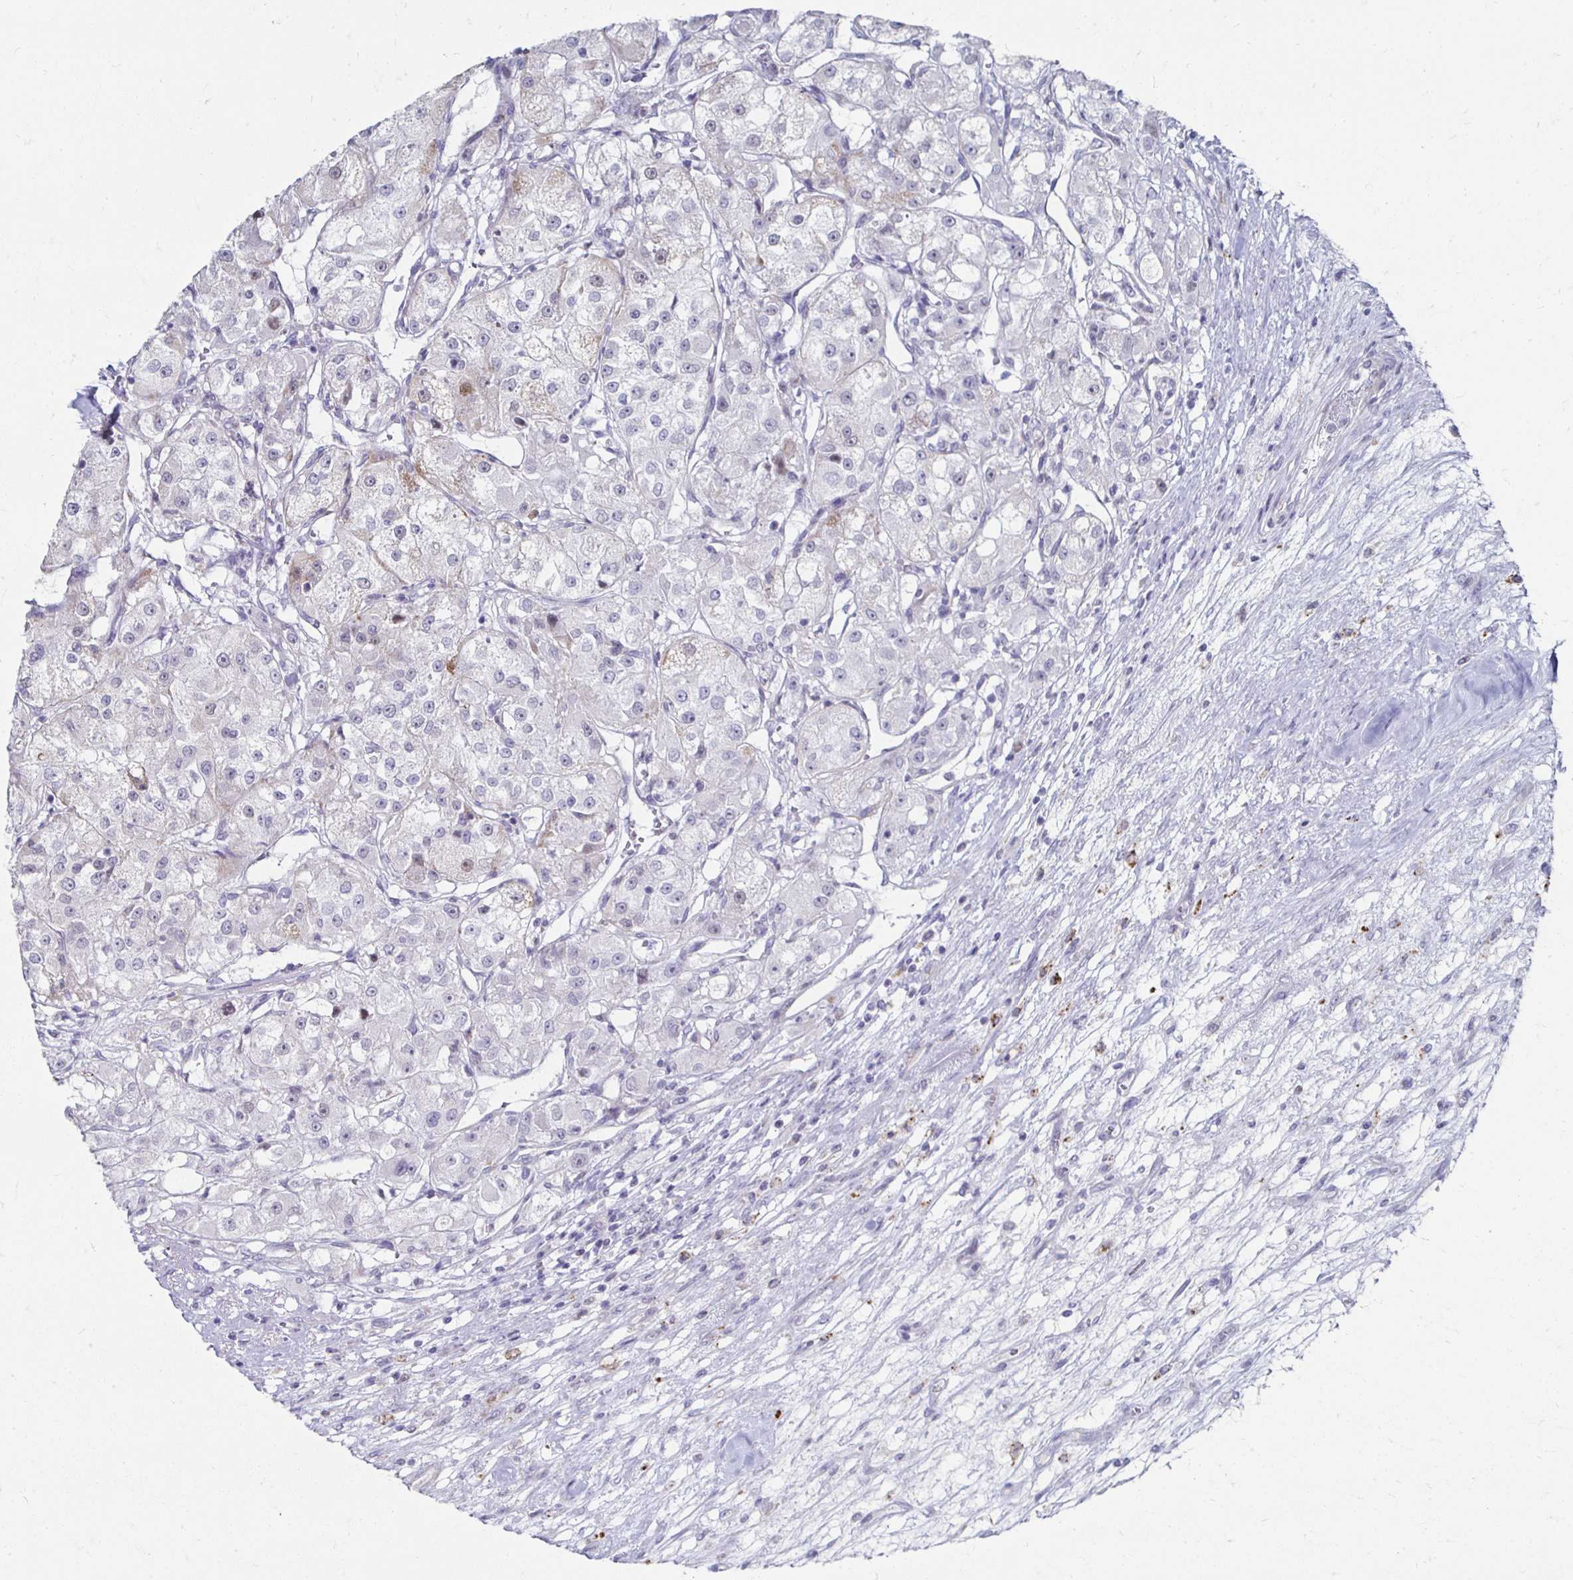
{"staining": {"intensity": "negative", "quantity": "none", "location": "none"}, "tissue": "renal cancer", "cell_type": "Tumor cells", "image_type": "cancer", "snomed": [{"axis": "morphology", "description": "Adenocarcinoma, NOS"}, {"axis": "topography", "description": "Kidney"}], "caption": "A photomicrograph of human adenocarcinoma (renal) is negative for staining in tumor cells. Brightfield microscopy of IHC stained with DAB (3,3'-diaminobenzidine) (brown) and hematoxylin (blue), captured at high magnification.", "gene": "NOCT", "patient": {"sex": "female", "age": 63}}